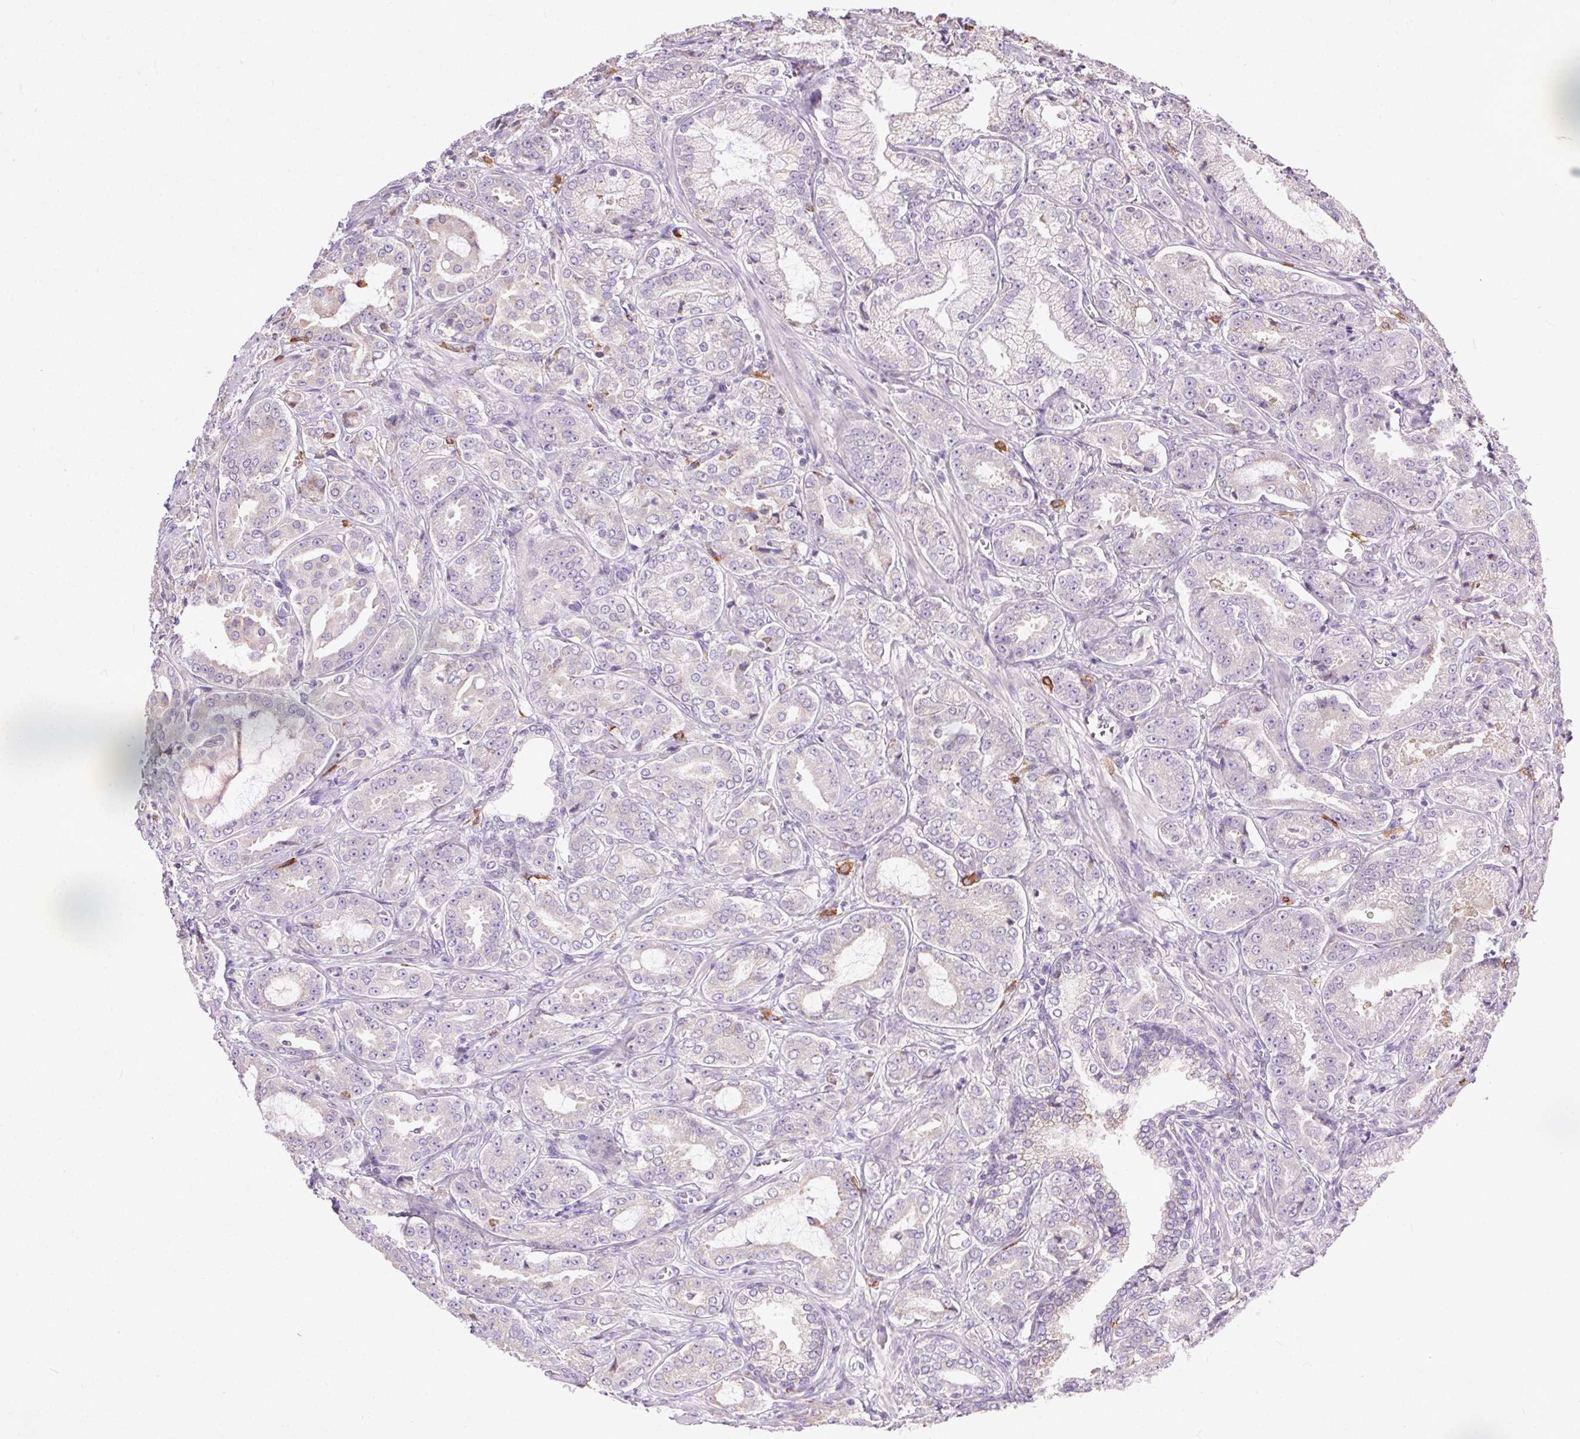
{"staining": {"intensity": "negative", "quantity": "none", "location": "none"}, "tissue": "prostate cancer", "cell_type": "Tumor cells", "image_type": "cancer", "snomed": [{"axis": "morphology", "description": "Adenocarcinoma, High grade"}, {"axis": "topography", "description": "Prostate"}], "caption": "Immunohistochemistry (IHC) image of neoplastic tissue: adenocarcinoma (high-grade) (prostate) stained with DAB (3,3'-diaminobenzidine) exhibits no significant protein positivity in tumor cells.", "gene": "SNX31", "patient": {"sex": "male", "age": 64}}